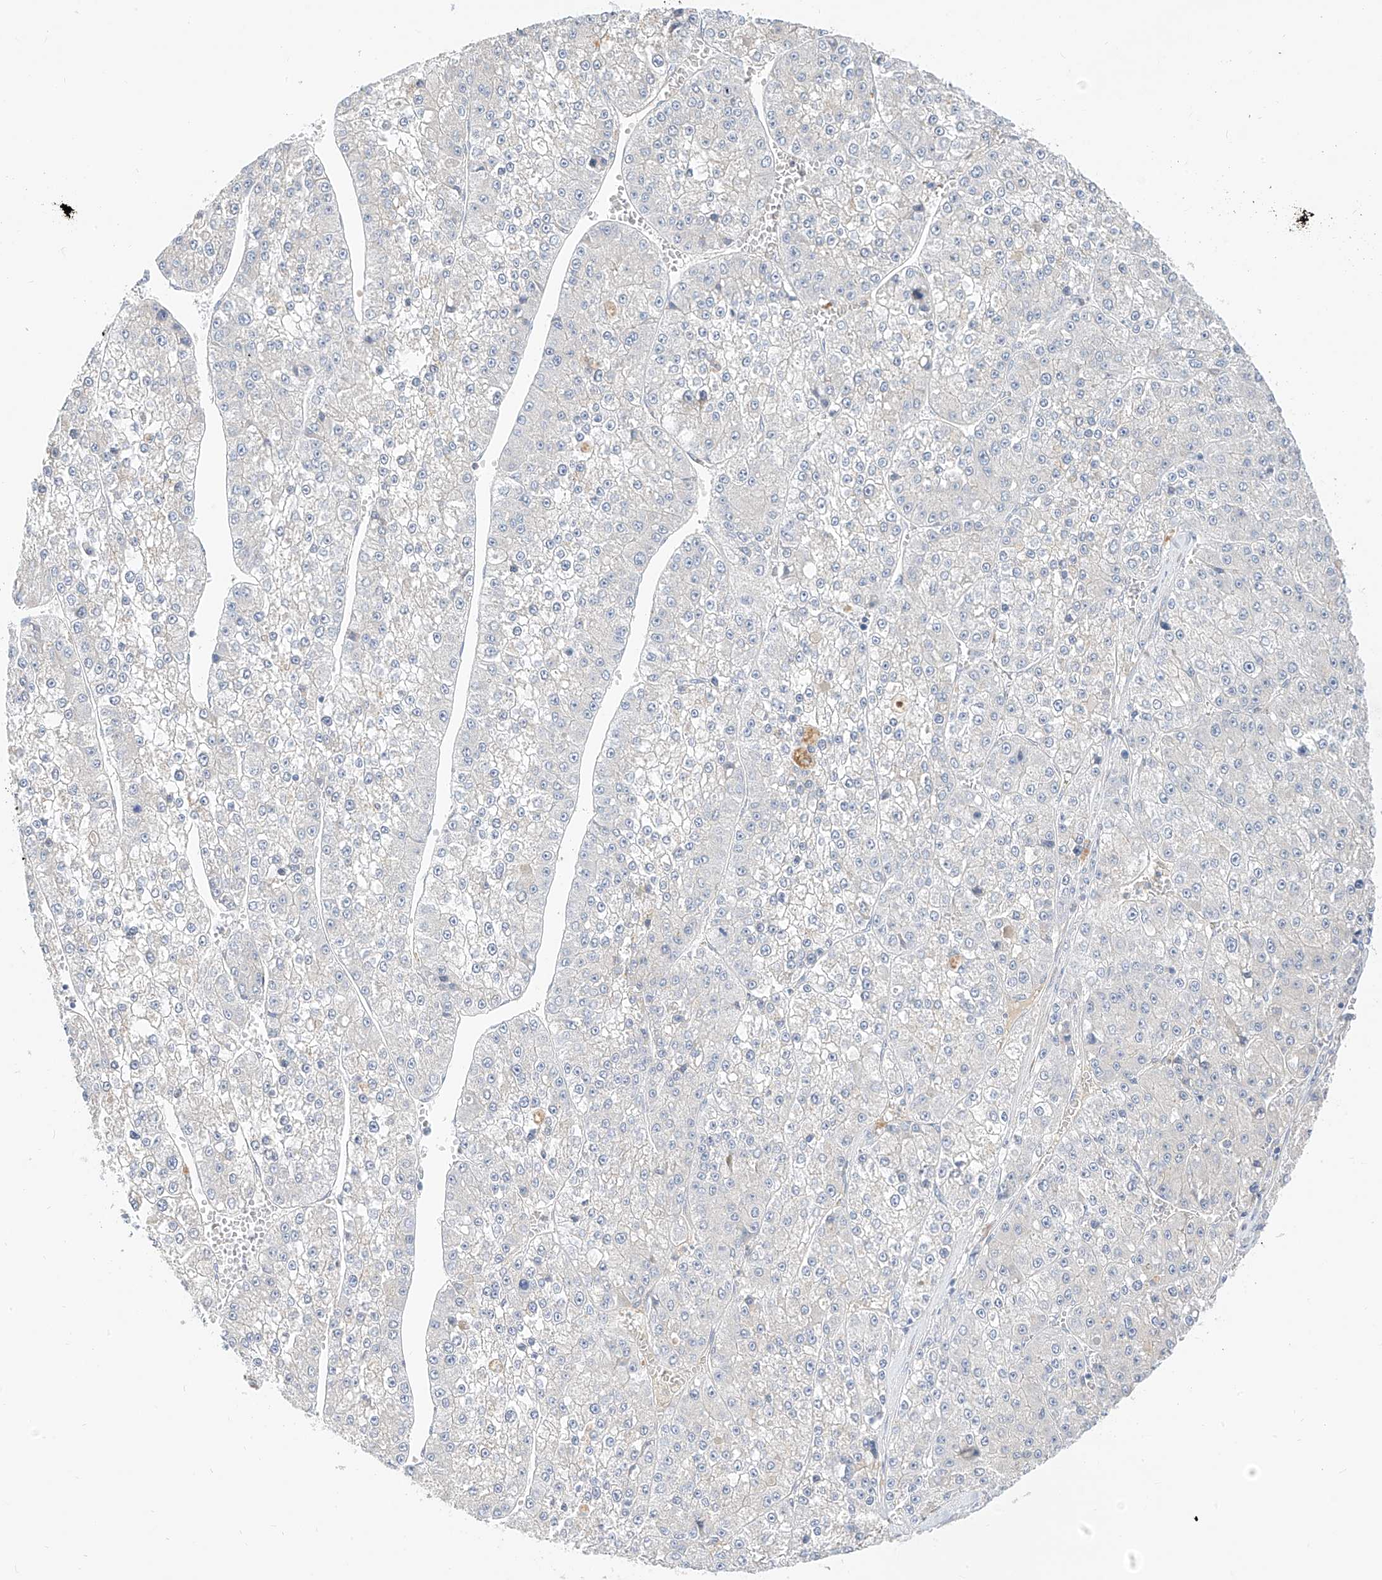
{"staining": {"intensity": "negative", "quantity": "none", "location": "none"}, "tissue": "liver cancer", "cell_type": "Tumor cells", "image_type": "cancer", "snomed": [{"axis": "morphology", "description": "Carcinoma, Hepatocellular, NOS"}, {"axis": "topography", "description": "Liver"}], "caption": "Liver cancer stained for a protein using immunohistochemistry shows no positivity tumor cells.", "gene": "RASA2", "patient": {"sex": "female", "age": 73}}